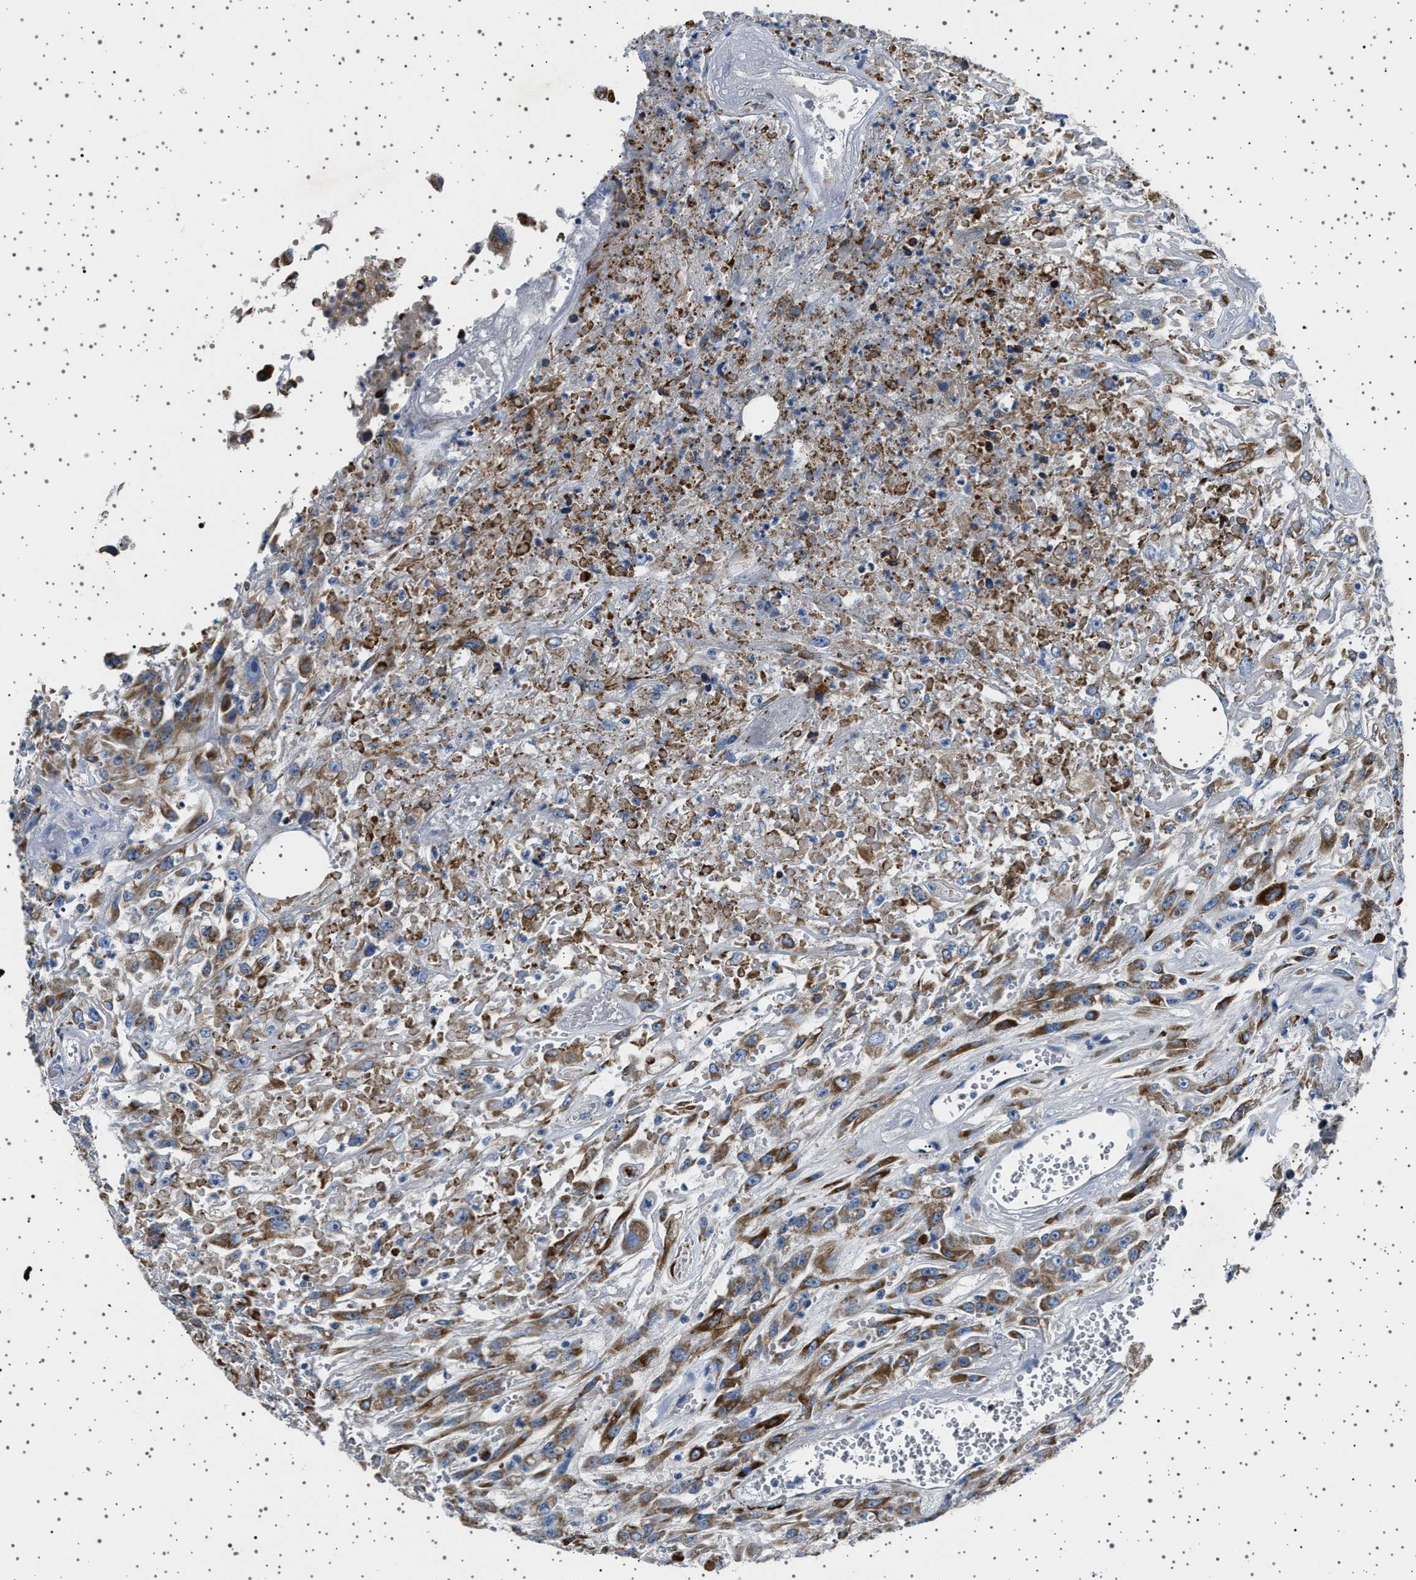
{"staining": {"intensity": "moderate", "quantity": ">75%", "location": "cytoplasmic/membranous"}, "tissue": "urothelial cancer", "cell_type": "Tumor cells", "image_type": "cancer", "snomed": [{"axis": "morphology", "description": "Urothelial carcinoma, High grade"}, {"axis": "topography", "description": "Urinary bladder"}], "caption": "Immunohistochemical staining of urothelial carcinoma (high-grade) displays medium levels of moderate cytoplasmic/membranous expression in approximately >75% of tumor cells. (DAB (3,3'-diaminobenzidine) = brown stain, brightfield microscopy at high magnification).", "gene": "FTCD", "patient": {"sex": "male", "age": 46}}